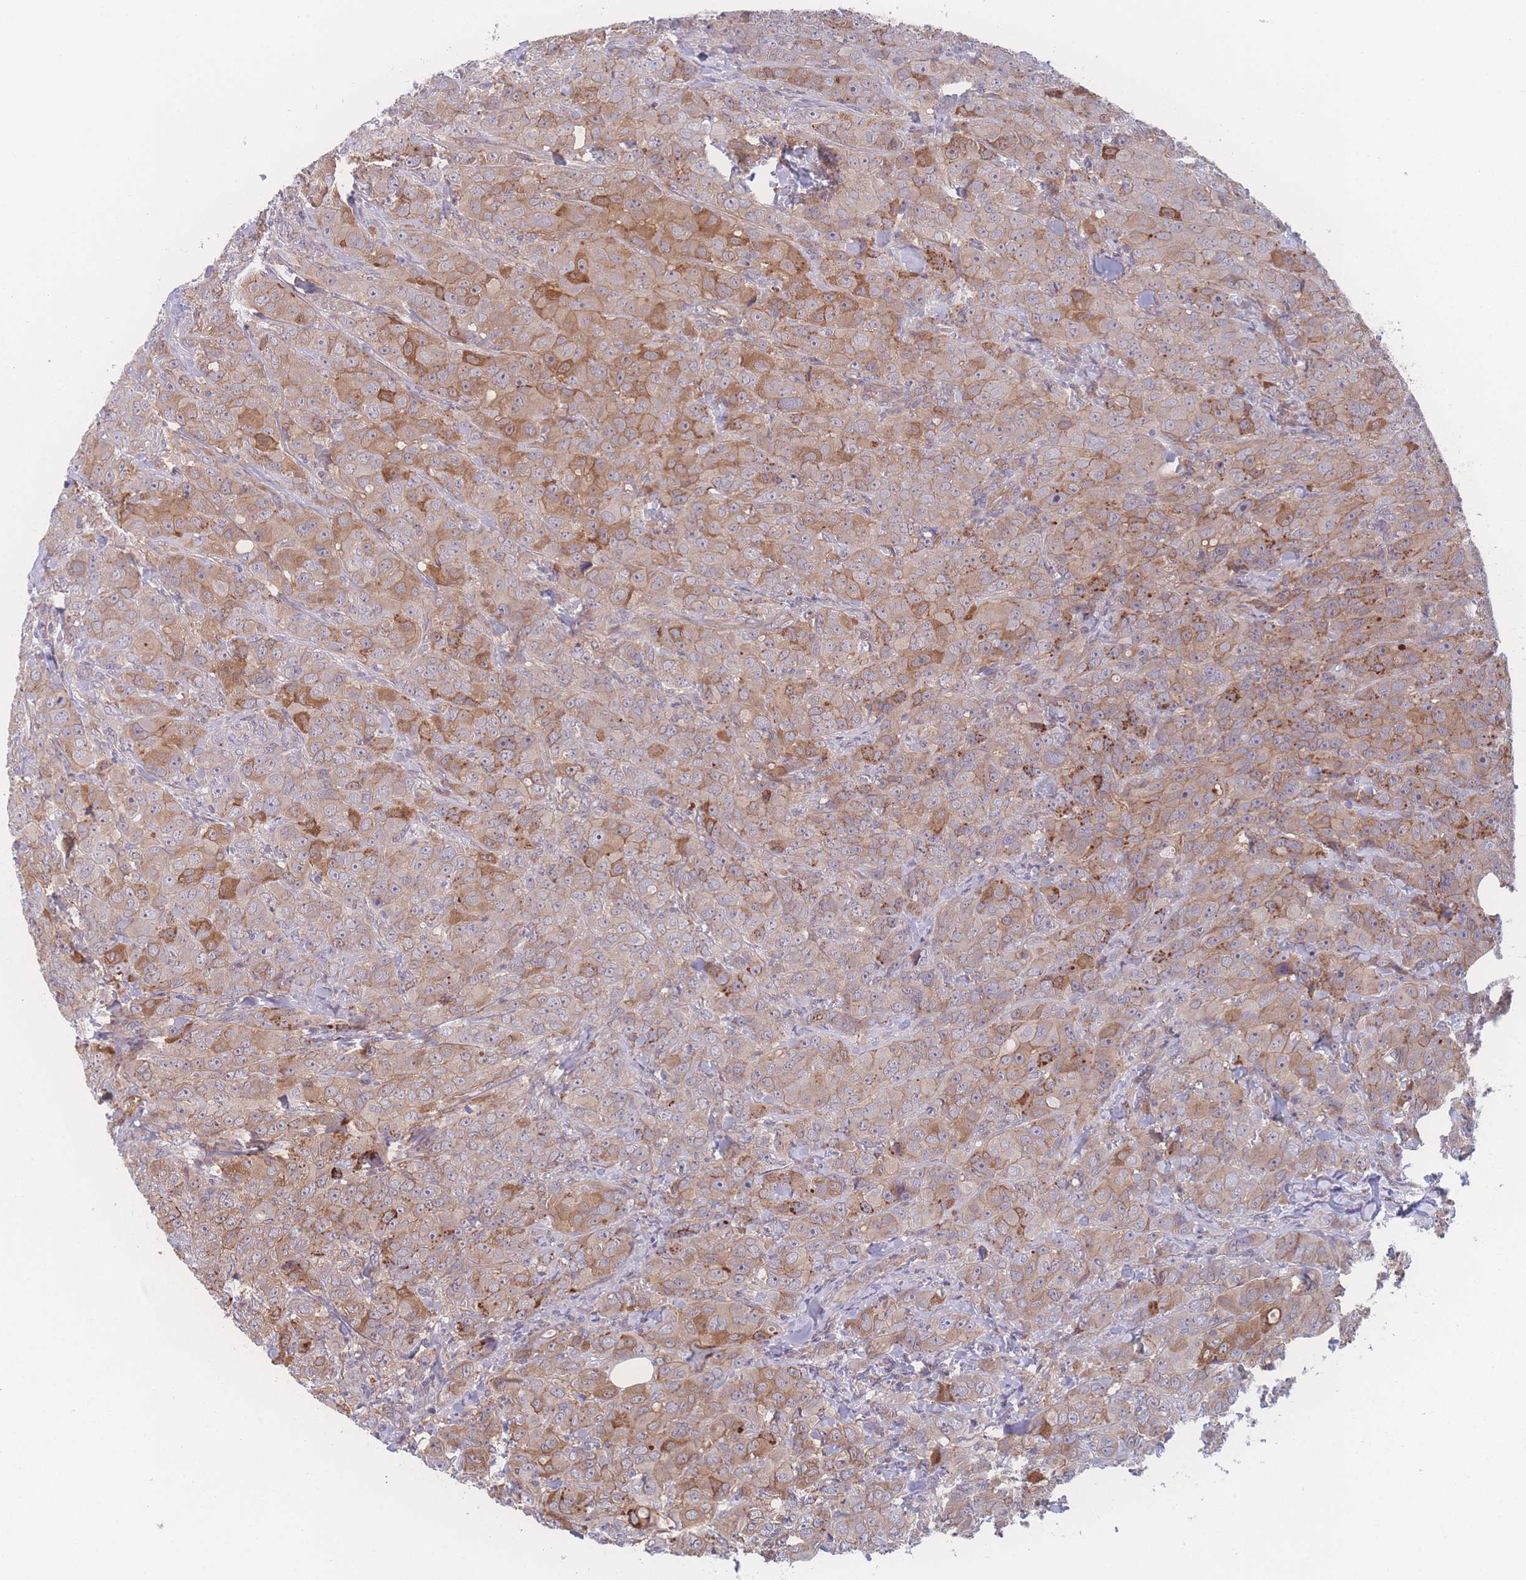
{"staining": {"intensity": "moderate", "quantity": ">75%", "location": "cytoplasmic/membranous"}, "tissue": "breast cancer", "cell_type": "Tumor cells", "image_type": "cancer", "snomed": [{"axis": "morphology", "description": "Duct carcinoma"}, {"axis": "topography", "description": "Breast"}], "caption": "The histopathology image demonstrates staining of breast cancer (infiltrating ductal carcinoma), revealing moderate cytoplasmic/membranous protein staining (brown color) within tumor cells.", "gene": "CFAP97", "patient": {"sex": "female", "age": 43}}